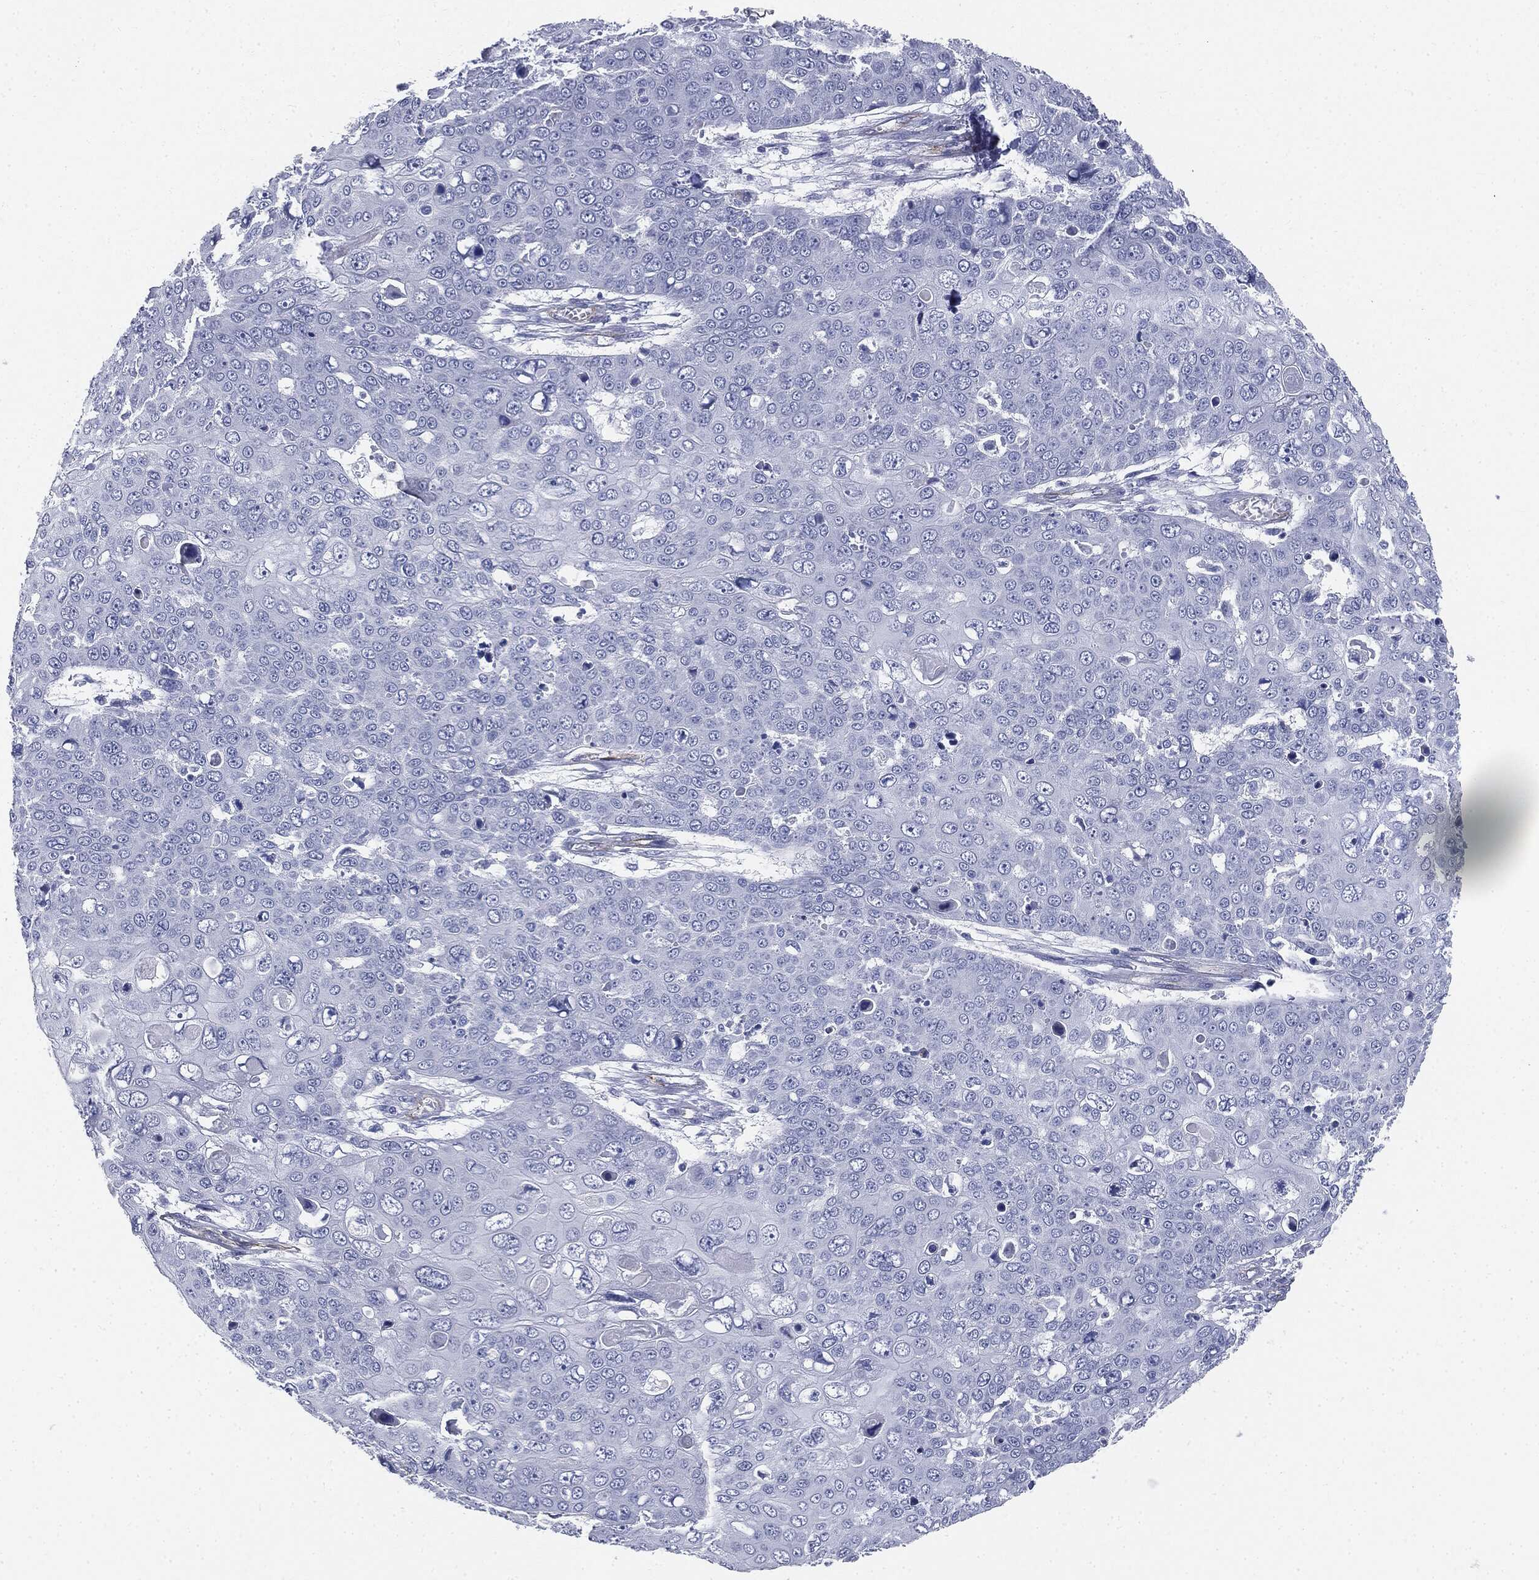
{"staining": {"intensity": "negative", "quantity": "none", "location": "none"}, "tissue": "skin cancer", "cell_type": "Tumor cells", "image_type": "cancer", "snomed": [{"axis": "morphology", "description": "Squamous cell carcinoma, NOS"}, {"axis": "topography", "description": "Skin"}], "caption": "There is no significant positivity in tumor cells of skin cancer (squamous cell carcinoma).", "gene": "MUC5AC", "patient": {"sex": "male", "age": 71}}